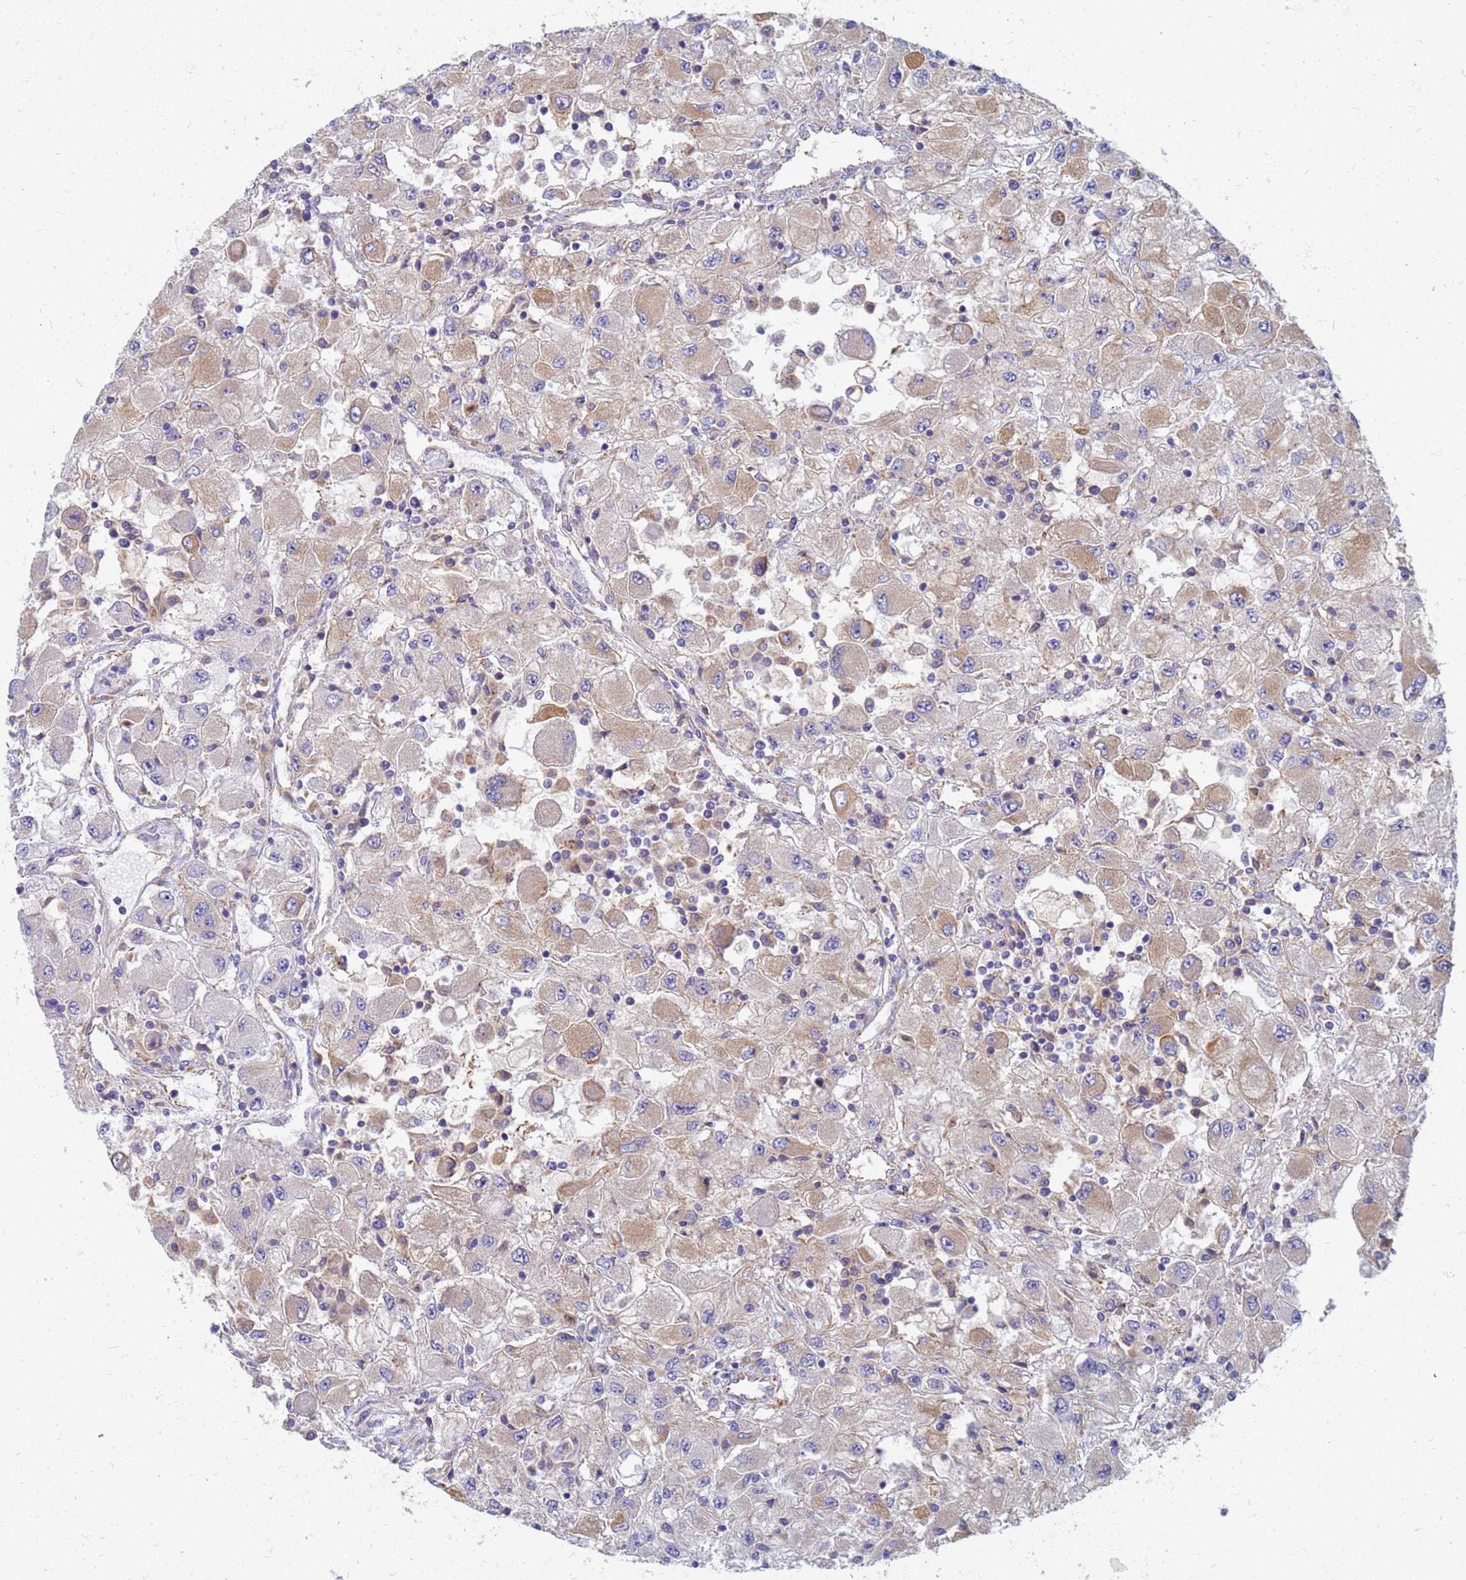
{"staining": {"intensity": "moderate", "quantity": "<25%", "location": "cytoplasmic/membranous"}, "tissue": "renal cancer", "cell_type": "Tumor cells", "image_type": "cancer", "snomed": [{"axis": "morphology", "description": "Adenocarcinoma, NOS"}, {"axis": "topography", "description": "Kidney"}], "caption": "Protein analysis of adenocarcinoma (renal) tissue exhibits moderate cytoplasmic/membranous positivity in about <25% of tumor cells.", "gene": "EEA1", "patient": {"sex": "female", "age": 67}}